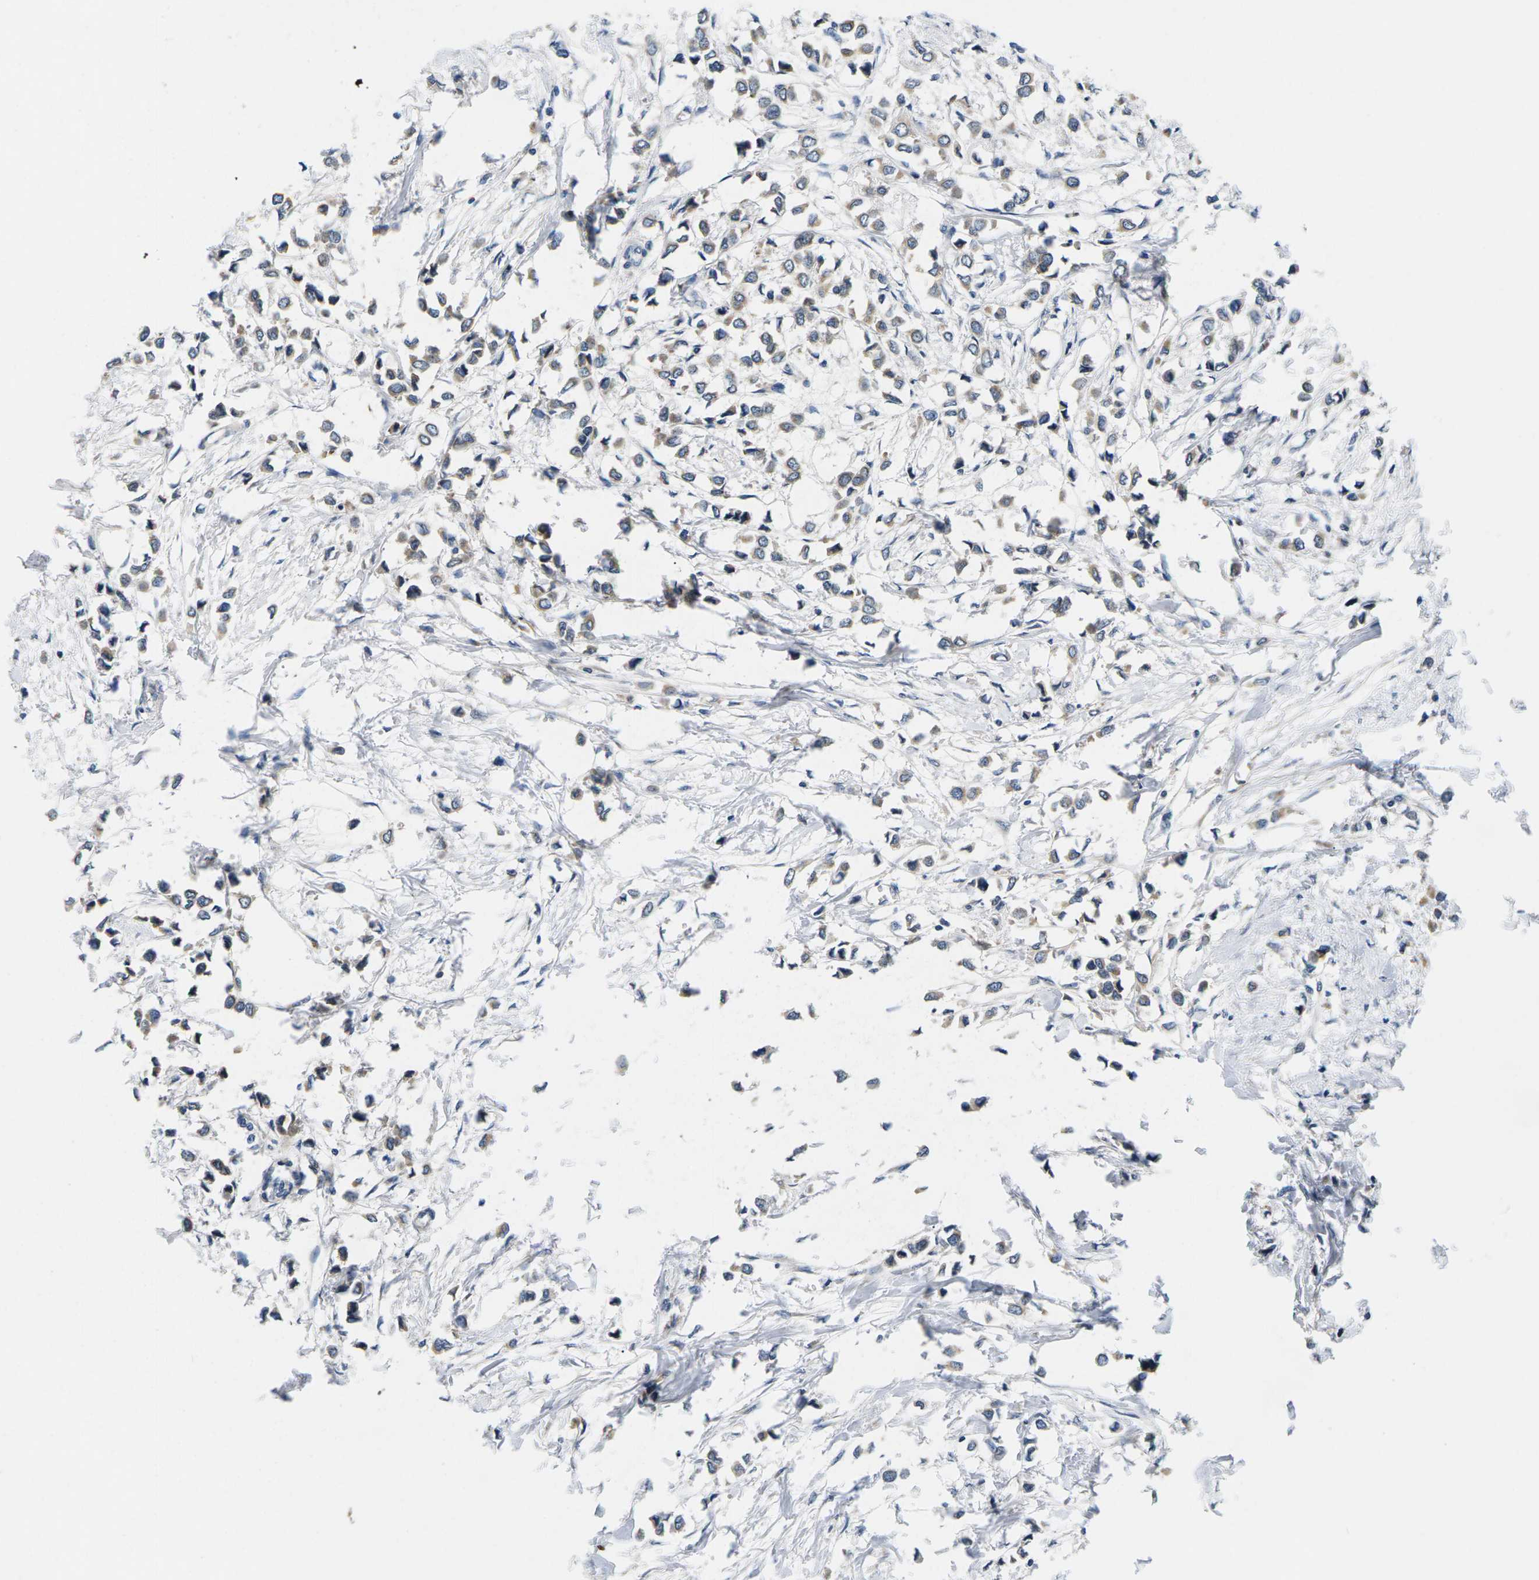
{"staining": {"intensity": "weak", "quantity": ">75%", "location": "cytoplasmic/membranous"}, "tissue": "breast cancer", "cell_type": "Tumor cells", "image_type": "cancer", "snomed": [{"axis": "morphology", "description": "Lobular carcinoma"}, {"axis": "topography", "description": "Breast"}], "caption": "Brown immunohistochemical staining in breast cancer reveals weak cytoplasmic/membranous positivity in about >75% of tumor cells.", "gene": "ERGIC3", "patient": {"sex": "female", "age": 51}}